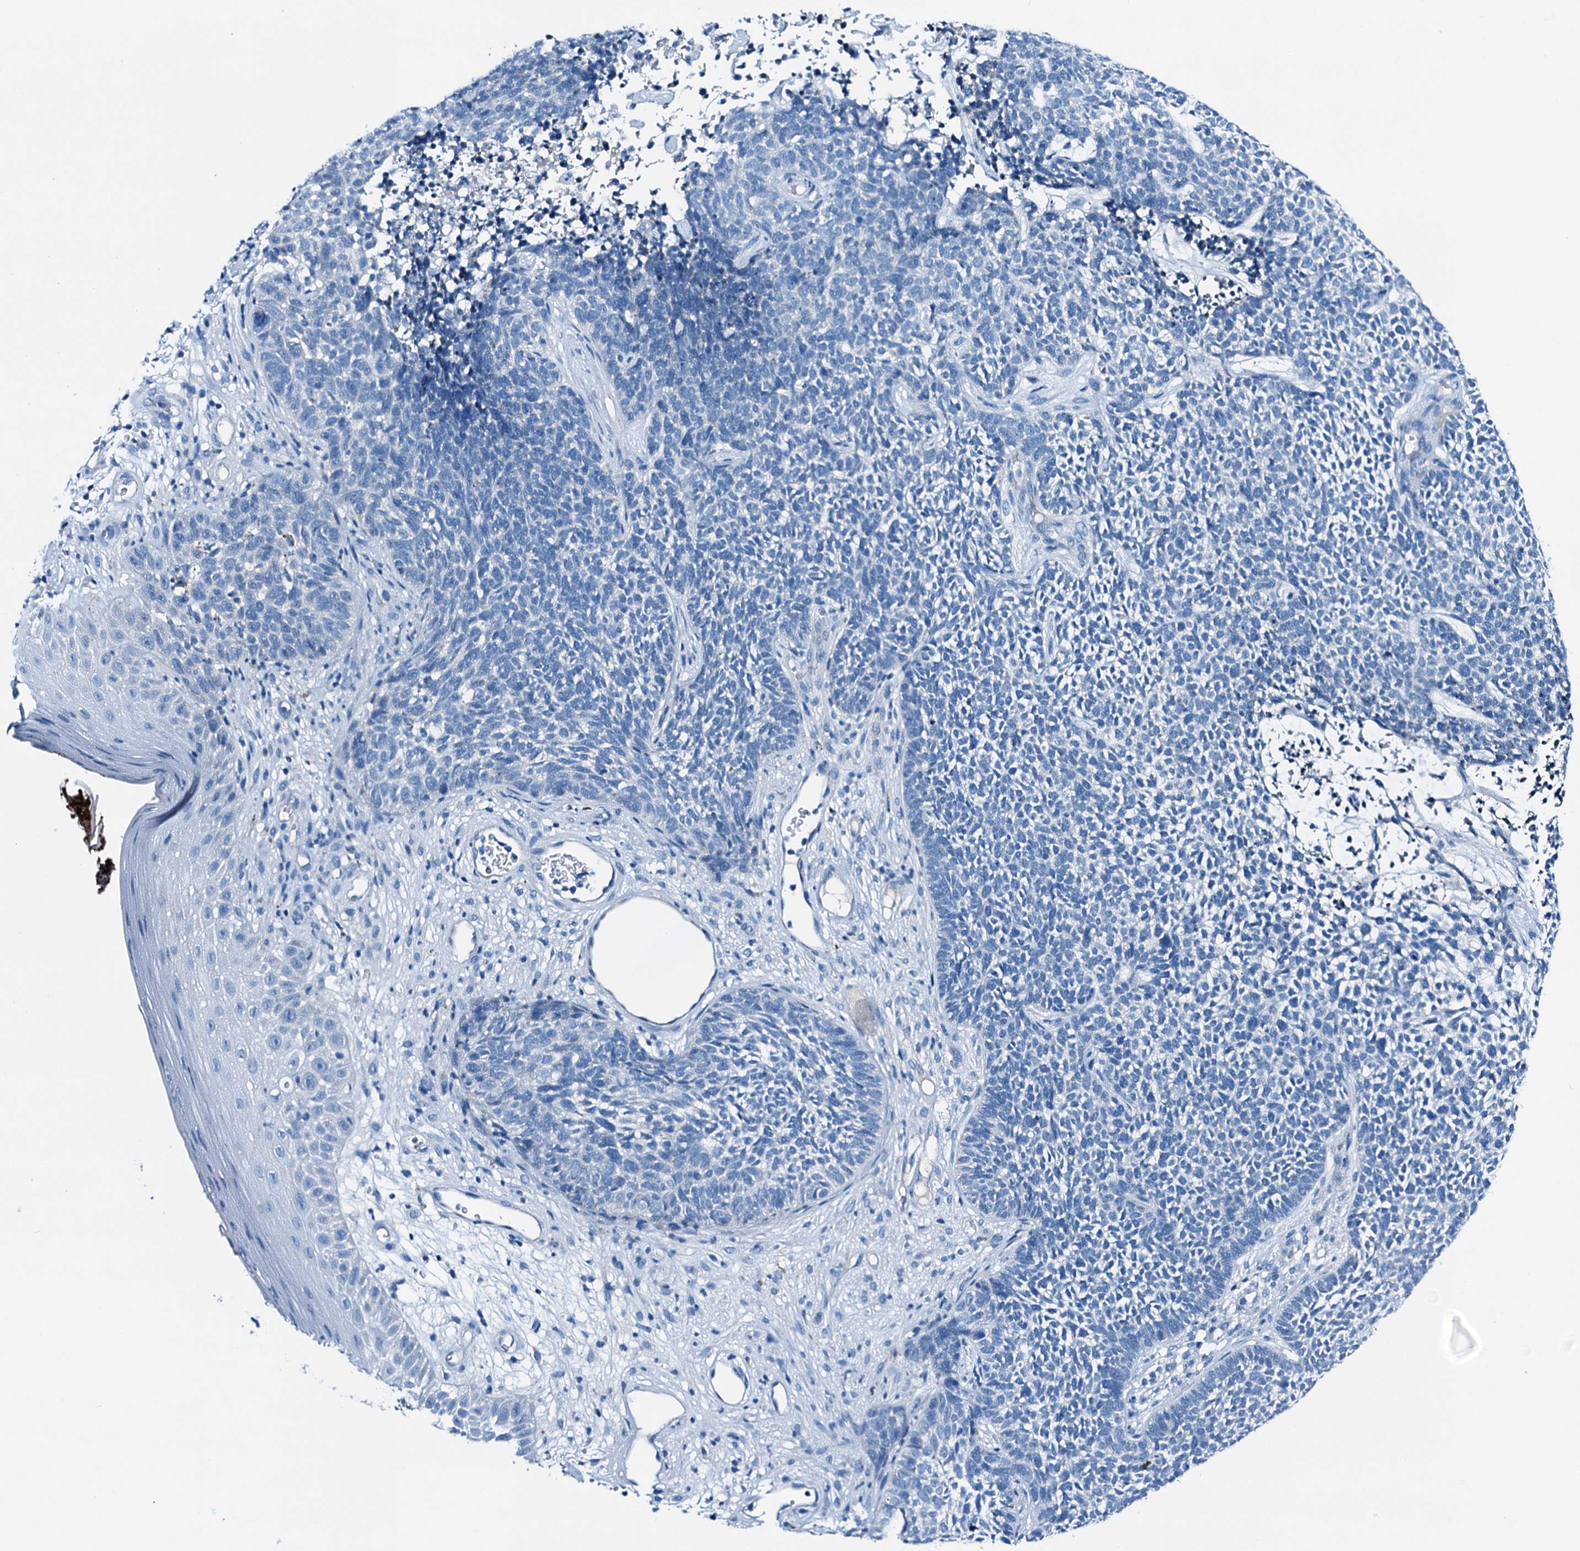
{"staining": {"intensity": "negative", "quantity": "none", "location": "none"}, "tissue": "skin cancer", "cell_type": "Tumor cells", "image_type": "cancer", "snomed": [{"axis": "morphology", "description": "Basal cell carcinoma"}, {"axis": "topography", "description": "Skin"}], "caption": "The histopathology image demonstrates no significant staining in tumor cells of skin basal cell carcinoma.", "gene": "C1QTNF4", "patient": {"sex": "female", "age": 84}}